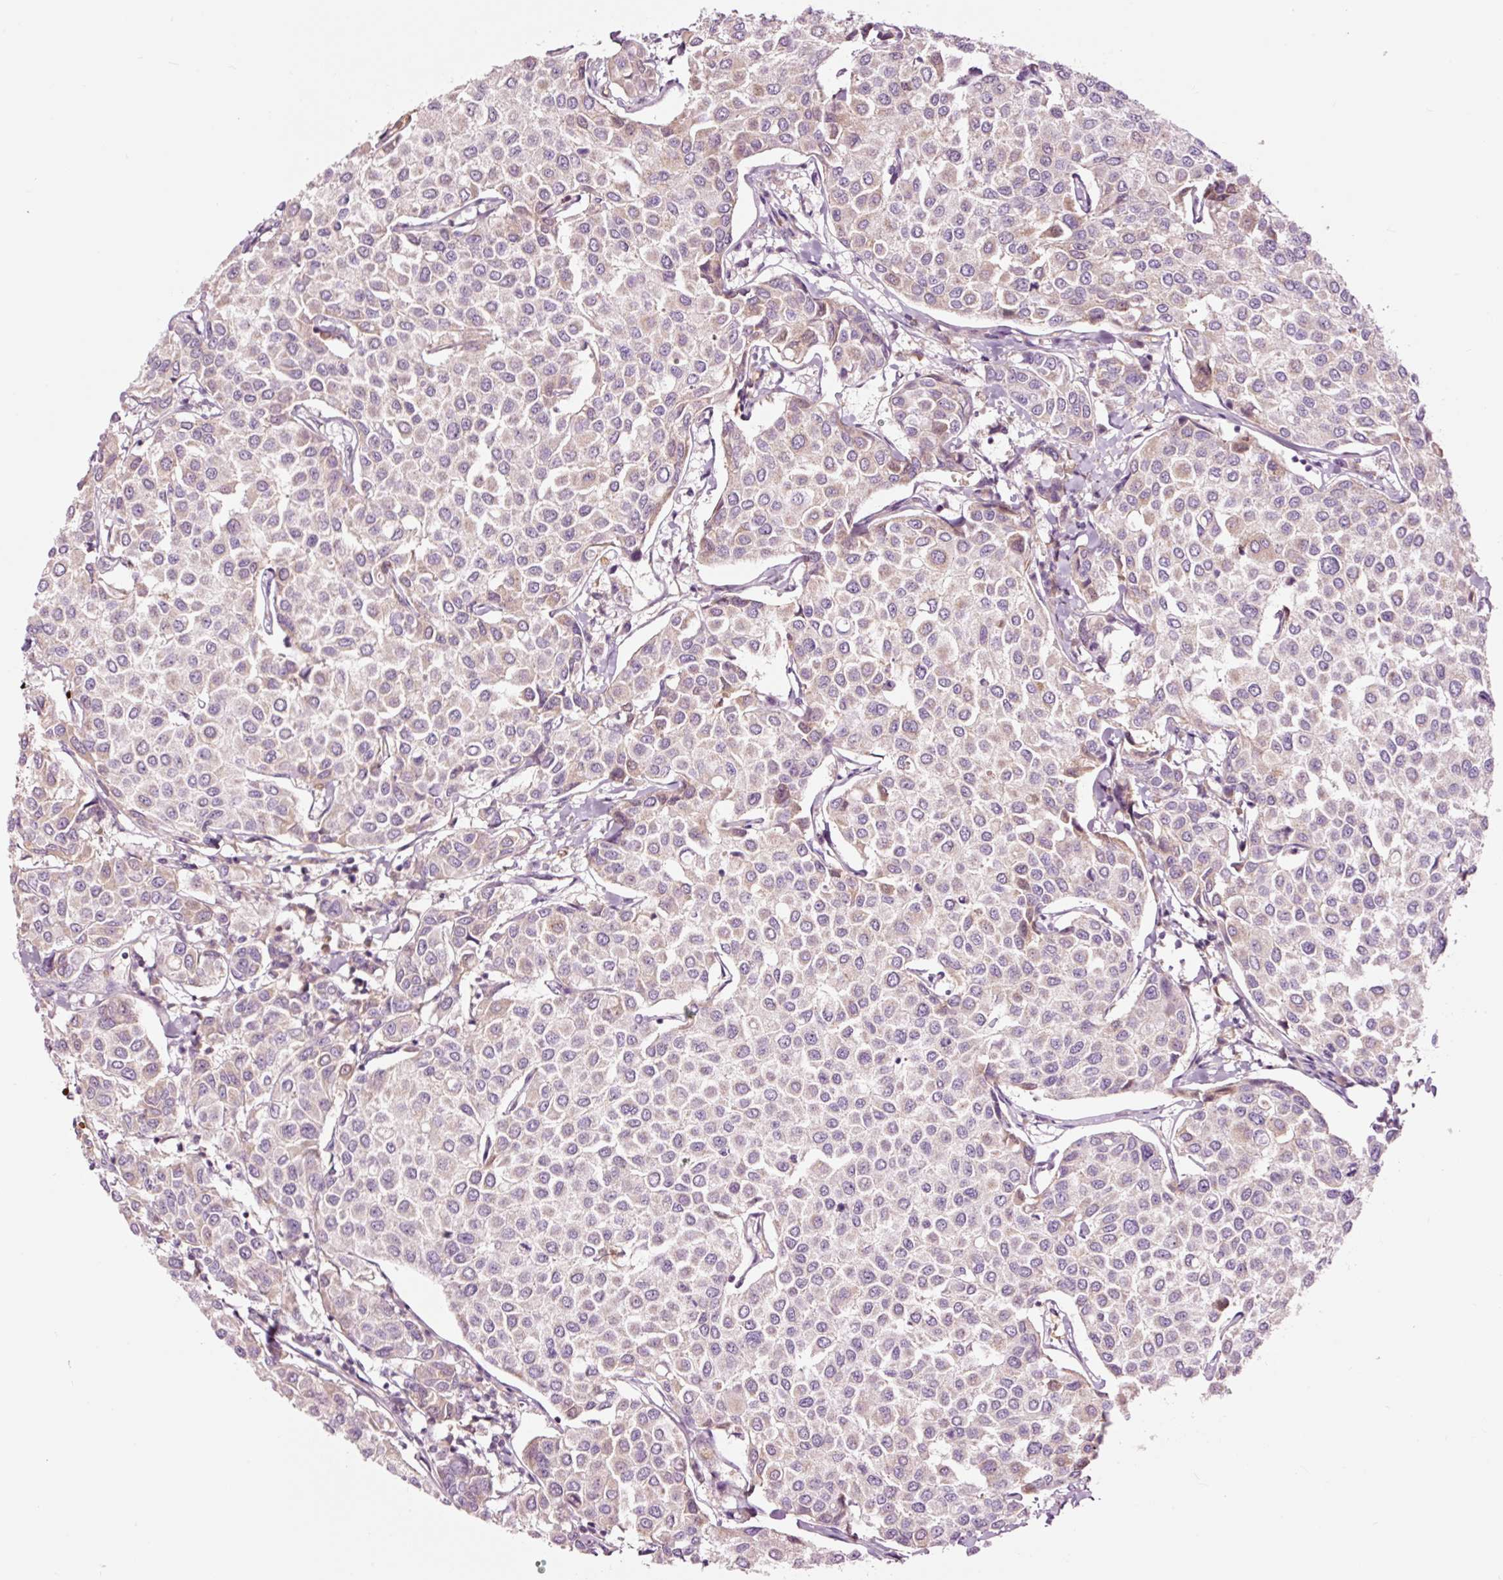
{"staining": {"intensity": "weak", "quantity": ">75%", "location": "cytoplasmic/membranous"}, "tissue": "breast cancer", "cell_type": "Tumor cells", "image_type": "cancer", "snomed": [{"axis": "morphology", "description": "Duct carcinoma"}, {"axis": "topography", "description": "Breast"}], "caption": "This is an image of immunohistochemistry (IHC) staining of intraductal carcinoma (breast), which shows weak expression in the cytoplasmic/membranous of tumor cells.", "gene": "LDHAL6B", "patient": {"sex": "female", "age": 55}}